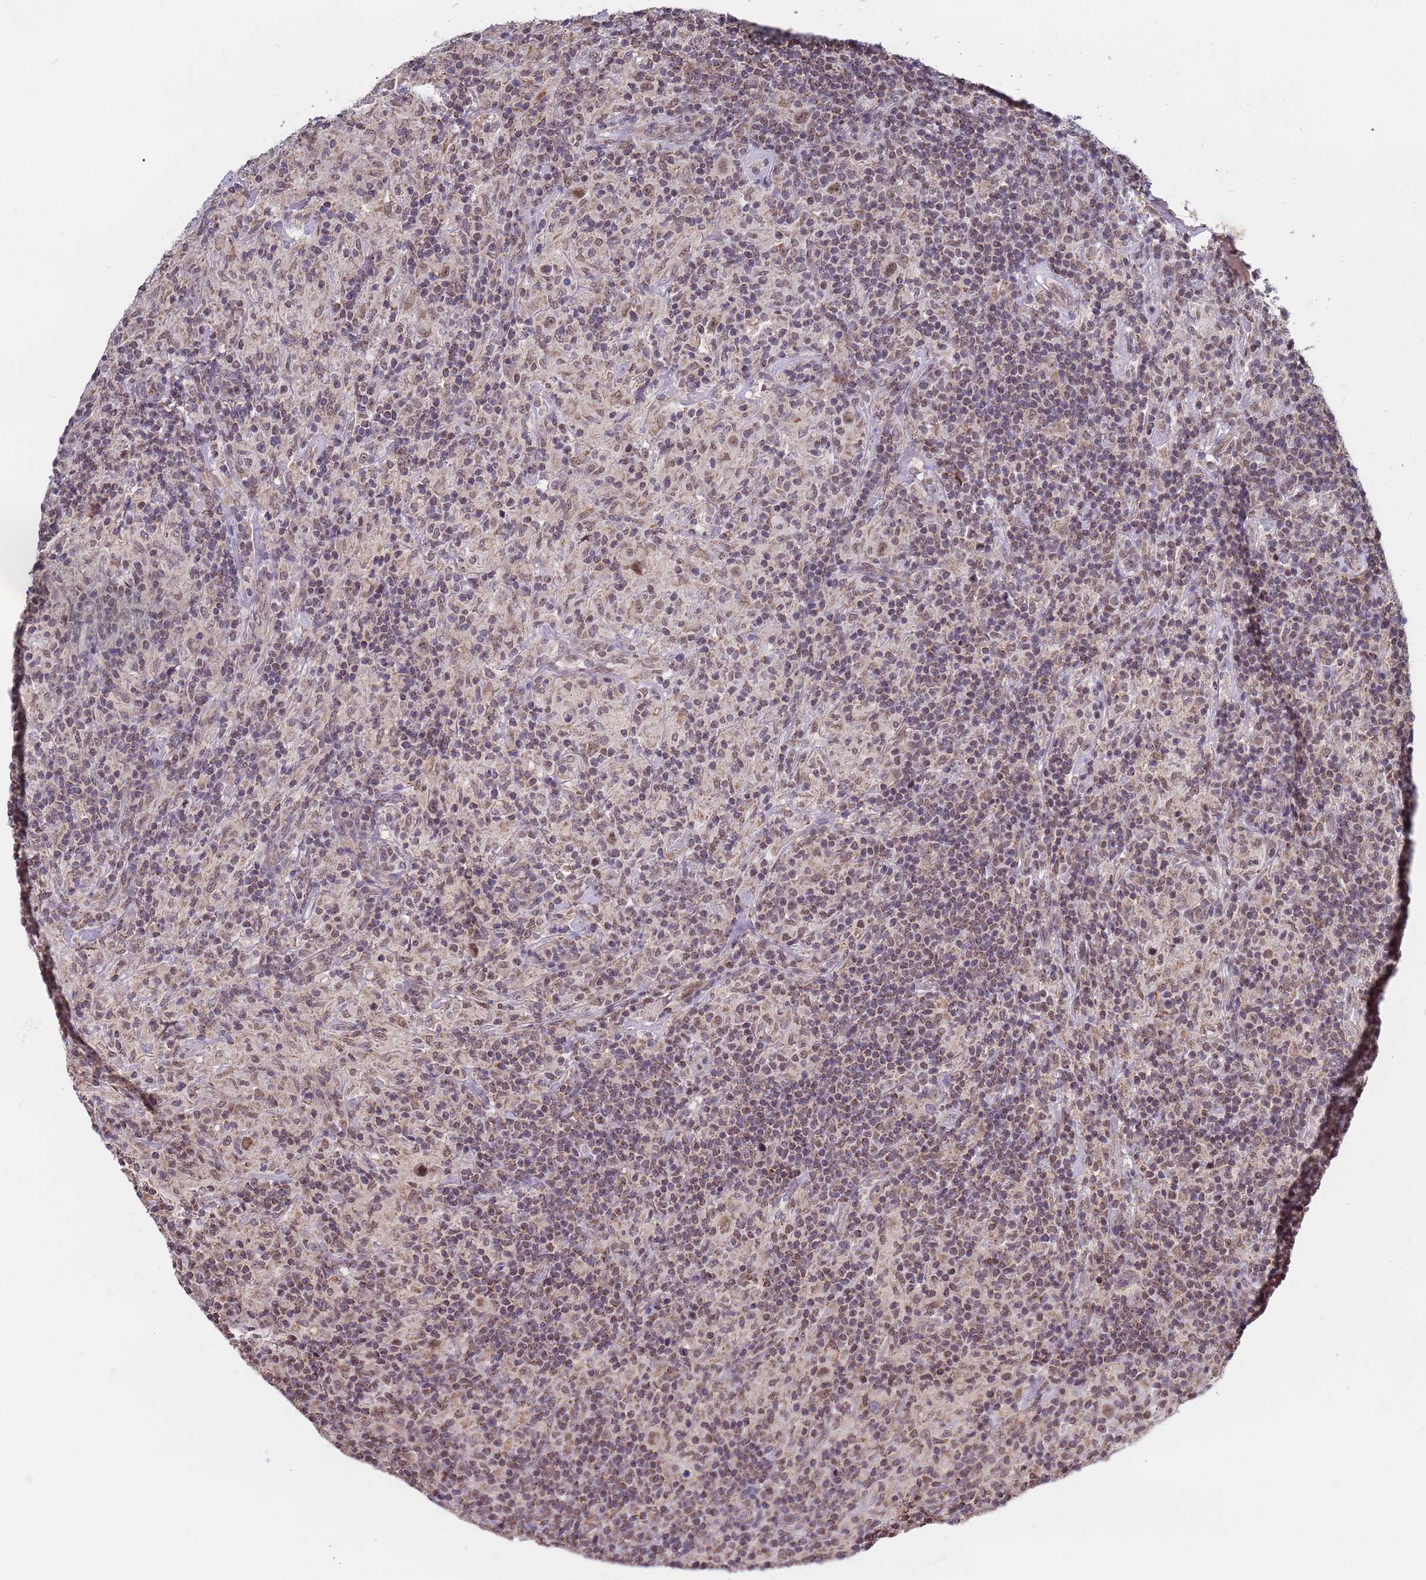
{"staining": {"intensity": "moderate", "quantity": ">75%", "location": "nuclear"}, "tissue": "lymphoma", "cell_type": "Tumor cells", "image_type": "cancer", "snomed": [{"axis": "morphology", "description": "Hodgkin's disease, NOS"}, {"axis": "topography", "description": "Lymph node"}], "caption": "Hodgkin's disease was stained to show a protein in brown. There is medium levels of moderate nuclear expression in about >75% of tumor cells.", "gene": "DENND2B", "patient": {"sex": "male", "age": 70}}